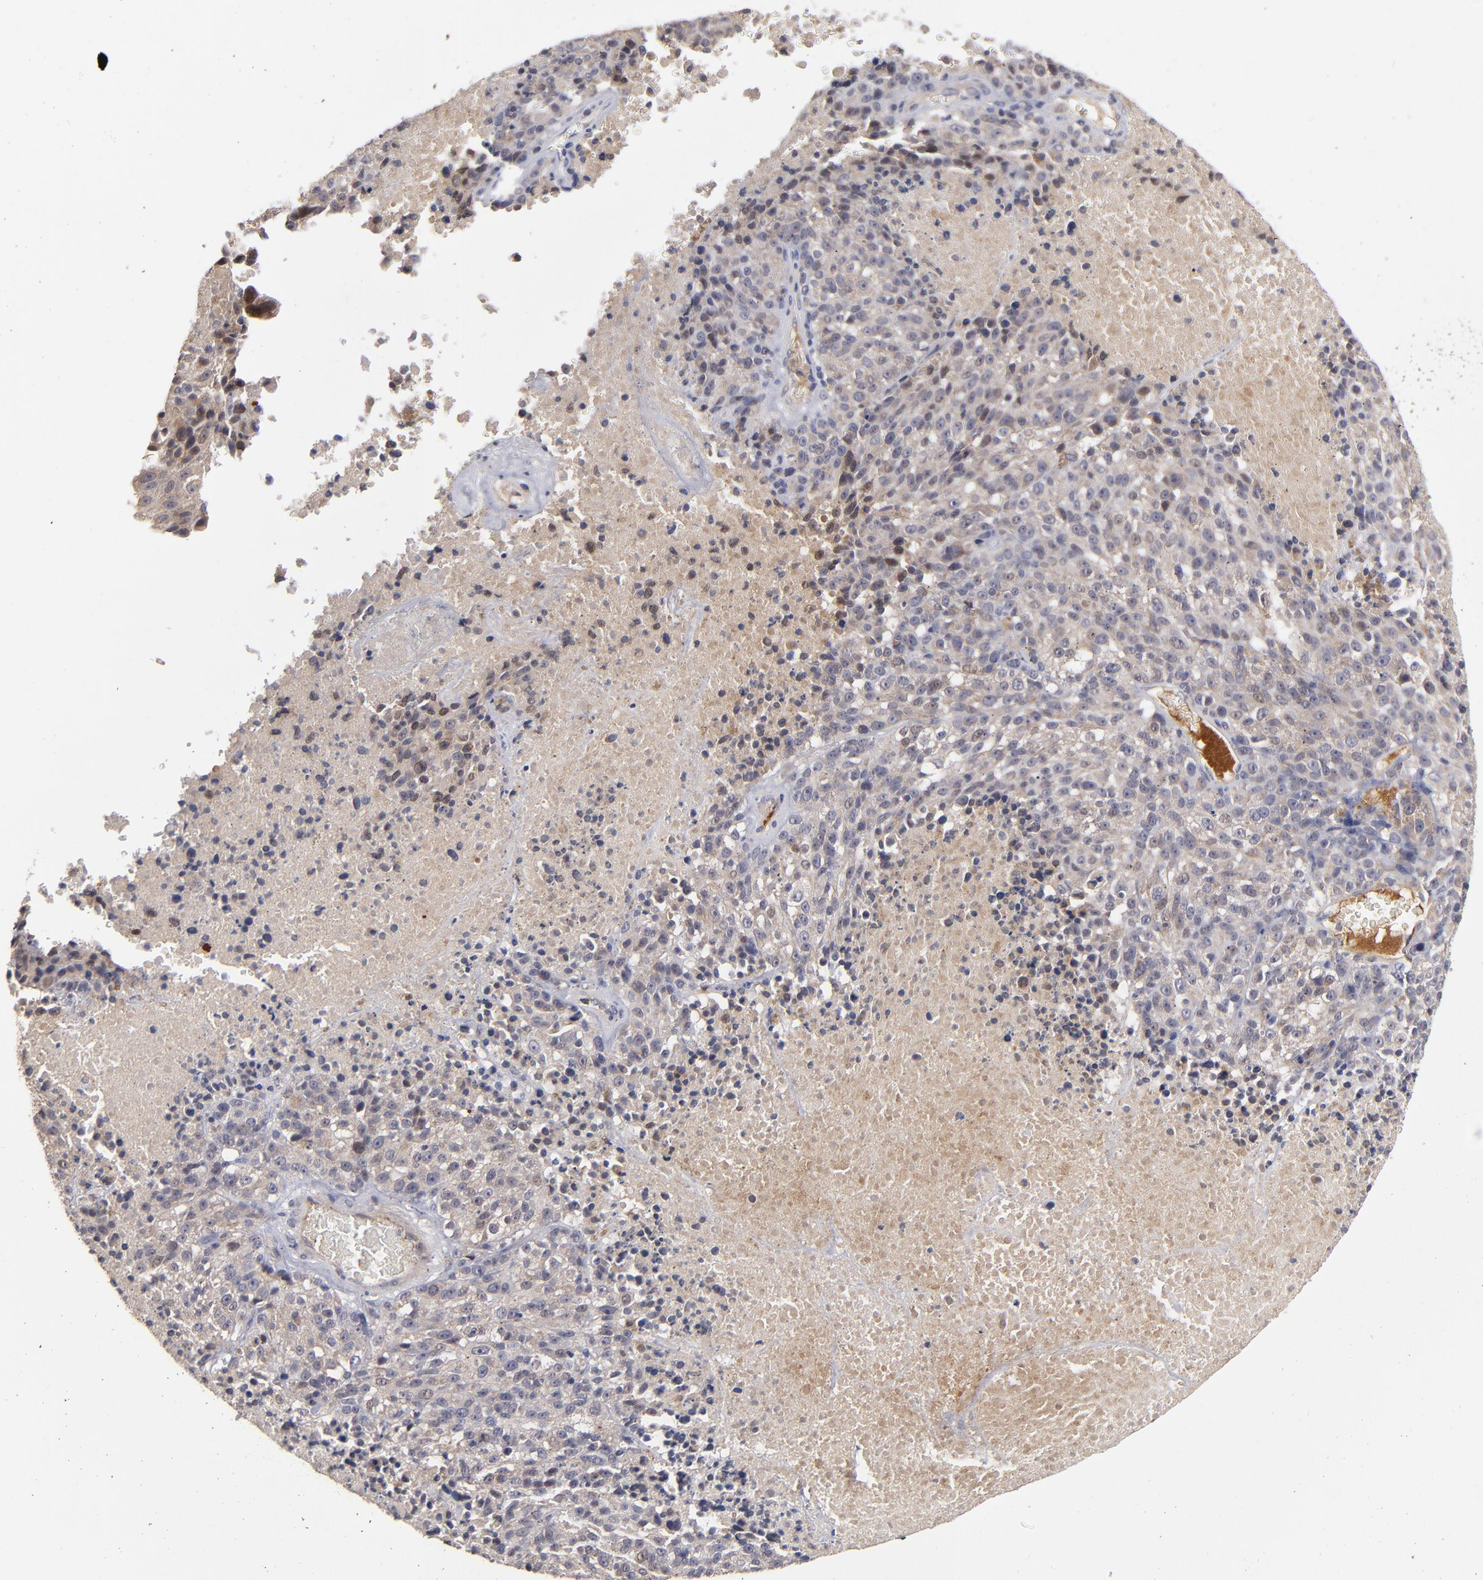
{"staining": {"intensity": "weak", "quantity": ">75%", "location": "cytoplasmic/membranous"}, "tissue": "melanoma", "cell_type": "Tumor cells", "image_type": "cancer", "snomed": [{"axis": "morphology", "description": "Malignant melanoma, Metastatic site"}, {"axis": "topography", "description": "Cerebral cortex"}], "caption": "A micrograph of human melanoma stained for a protein demonstrates weak cytoplasmic/membranous brown staining in tumor cells.", "gene": "EXD2", "patient": {"sex": "female", "age": 52}}